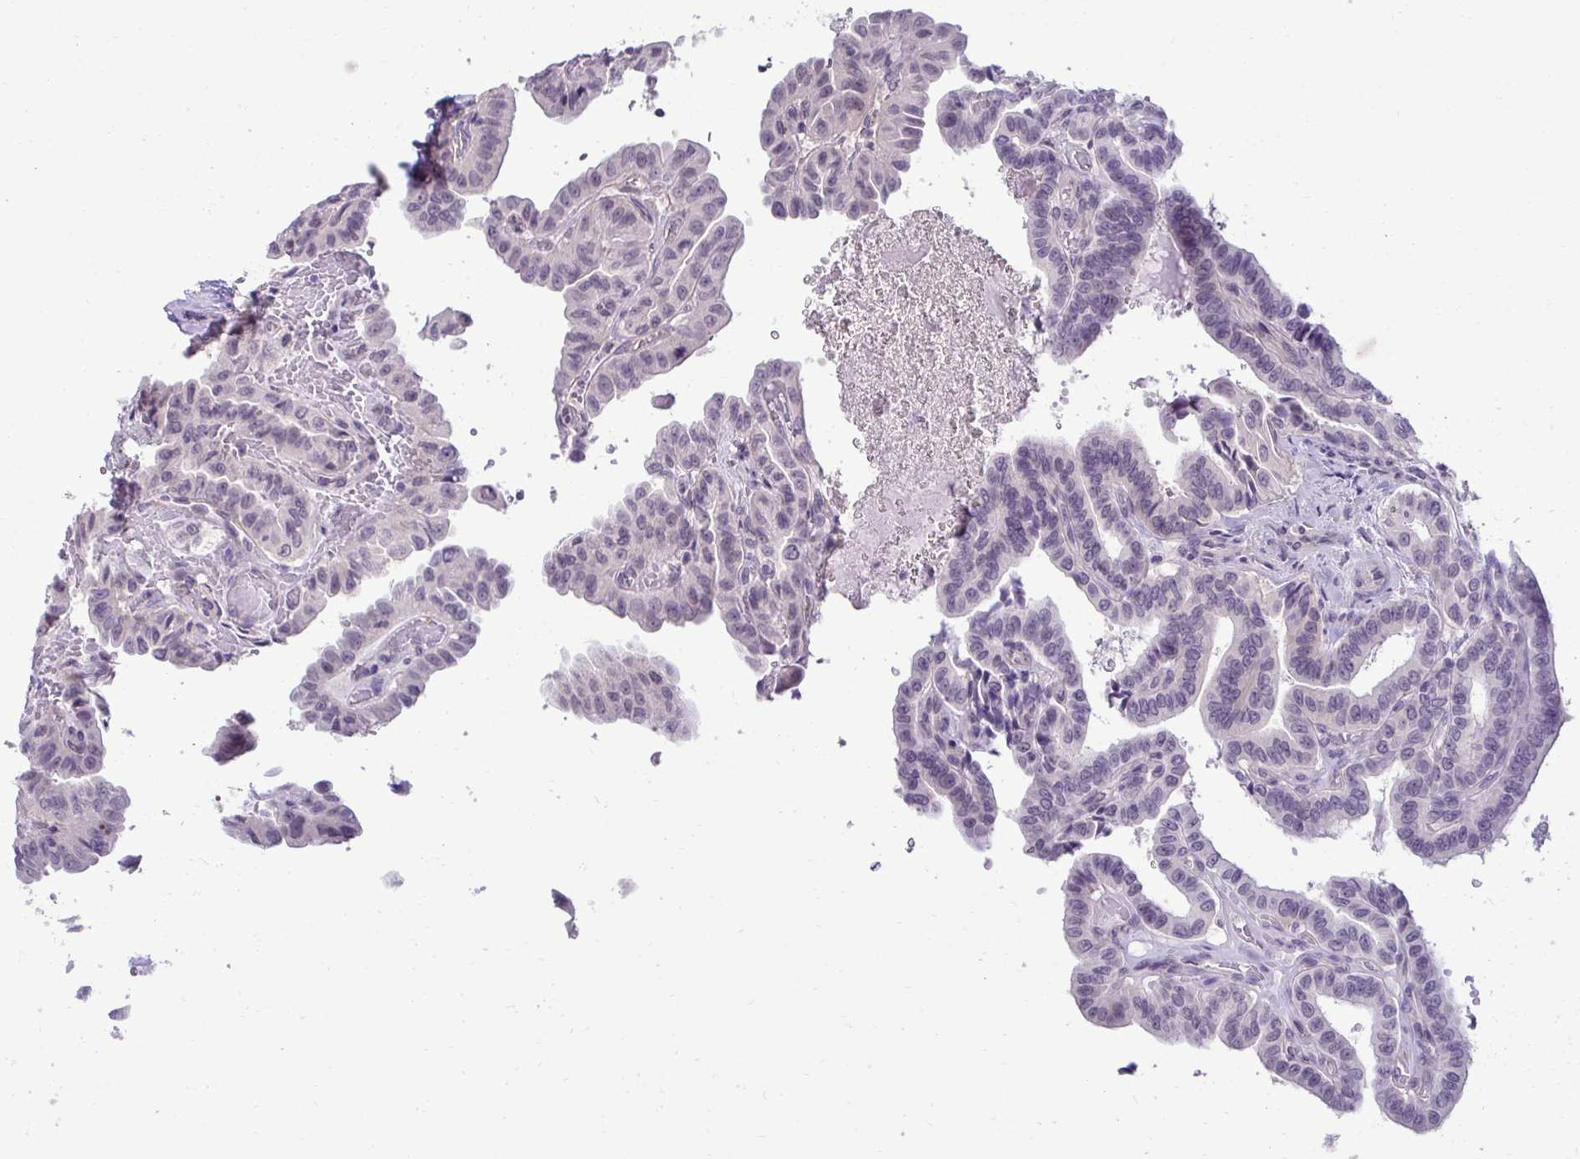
{"staining": {"intensity": "weak", "quantity": "25%-75%", "location": "nuclear"}, "tissue": "thyroid cancer", "cell_type": "Tumor cells", "image_type": "cancer", "snomed": [{"axis": "morphology", "description": "Papillary adenocarcinoma, NOS"}, {"axis": "topography", "description": "Thyroid gland"}], "caption": "Weak nuclear expression is seen in about 25%-75% of tumor cells in thyroid cancer (papillary adenocarcinoma). (Stains: DAB (3,3'-diaminobenzidine) in brown, nuclei in blue, Microscopy: brightfield microscopy at high magnification).", "gene": "SLC30A3", "patient": {"sex": "male", "age": 87}}